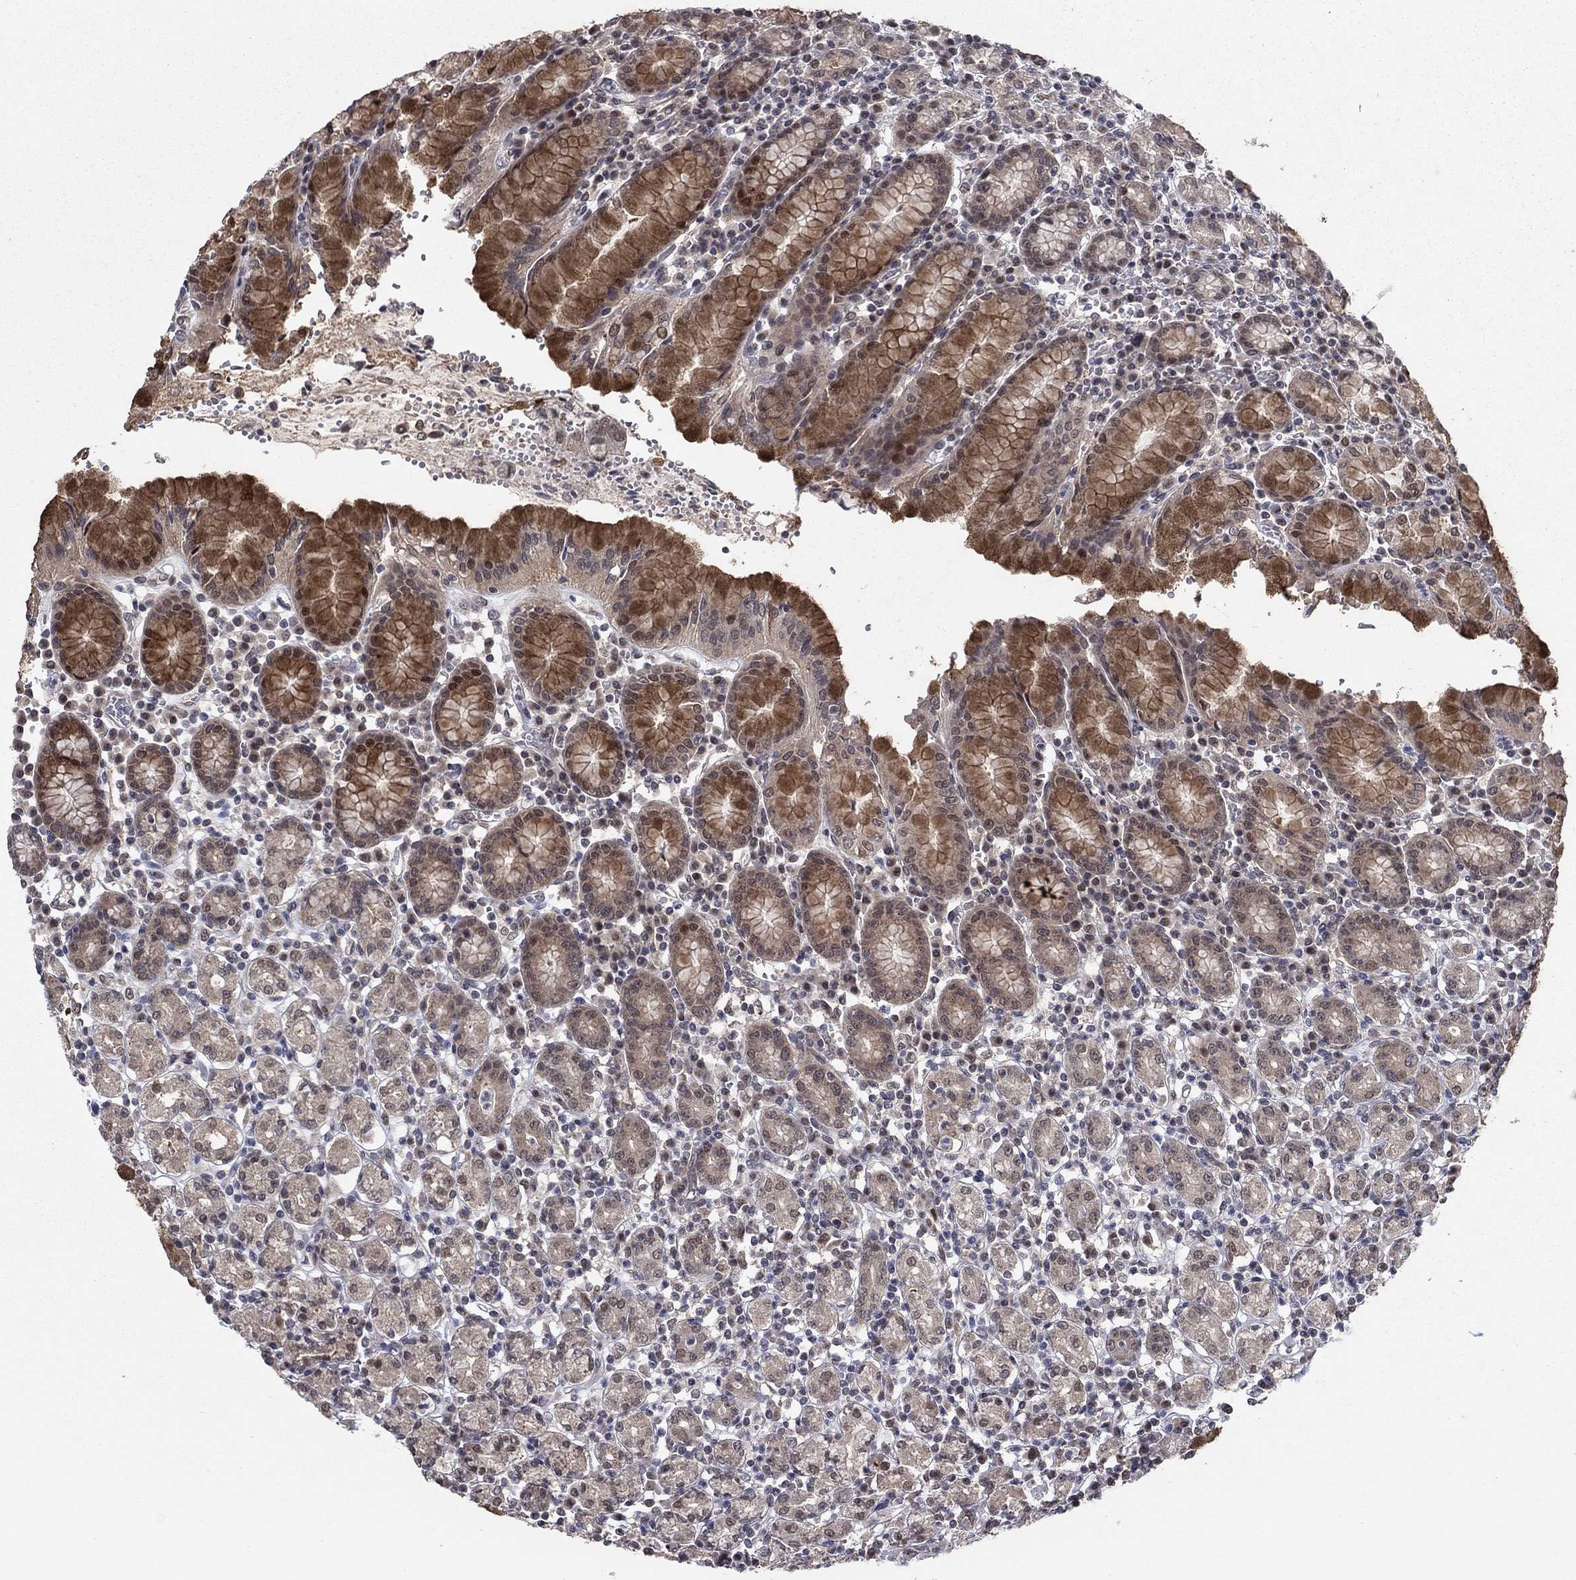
{"staining": {"intensity": "moderate", "quantity": "<25%", "location": "cytoplasmic/membranous,nuclear"}, "tissue": "stomach", "cell_type": "Glandular cells", "image_type": "normal", "snomed": [{"axis": "morphology", "description": "Normal tissue, NOS"}, {"axis": "topography", "description": "Stomach, upper"}, {"axis": "topography", "description": "Stomach"}], "caption": "Immunohistochemical staining of normal stomach demonstrates low levels of moderate cytoplasmic/membranous,nuclear expression in approximately <25% of glandular cells. (Brightfield microscopy of DAB IHC at high magnification).", "gene": "PSMC1", "patient": {"sex": "male", "age": 62}}